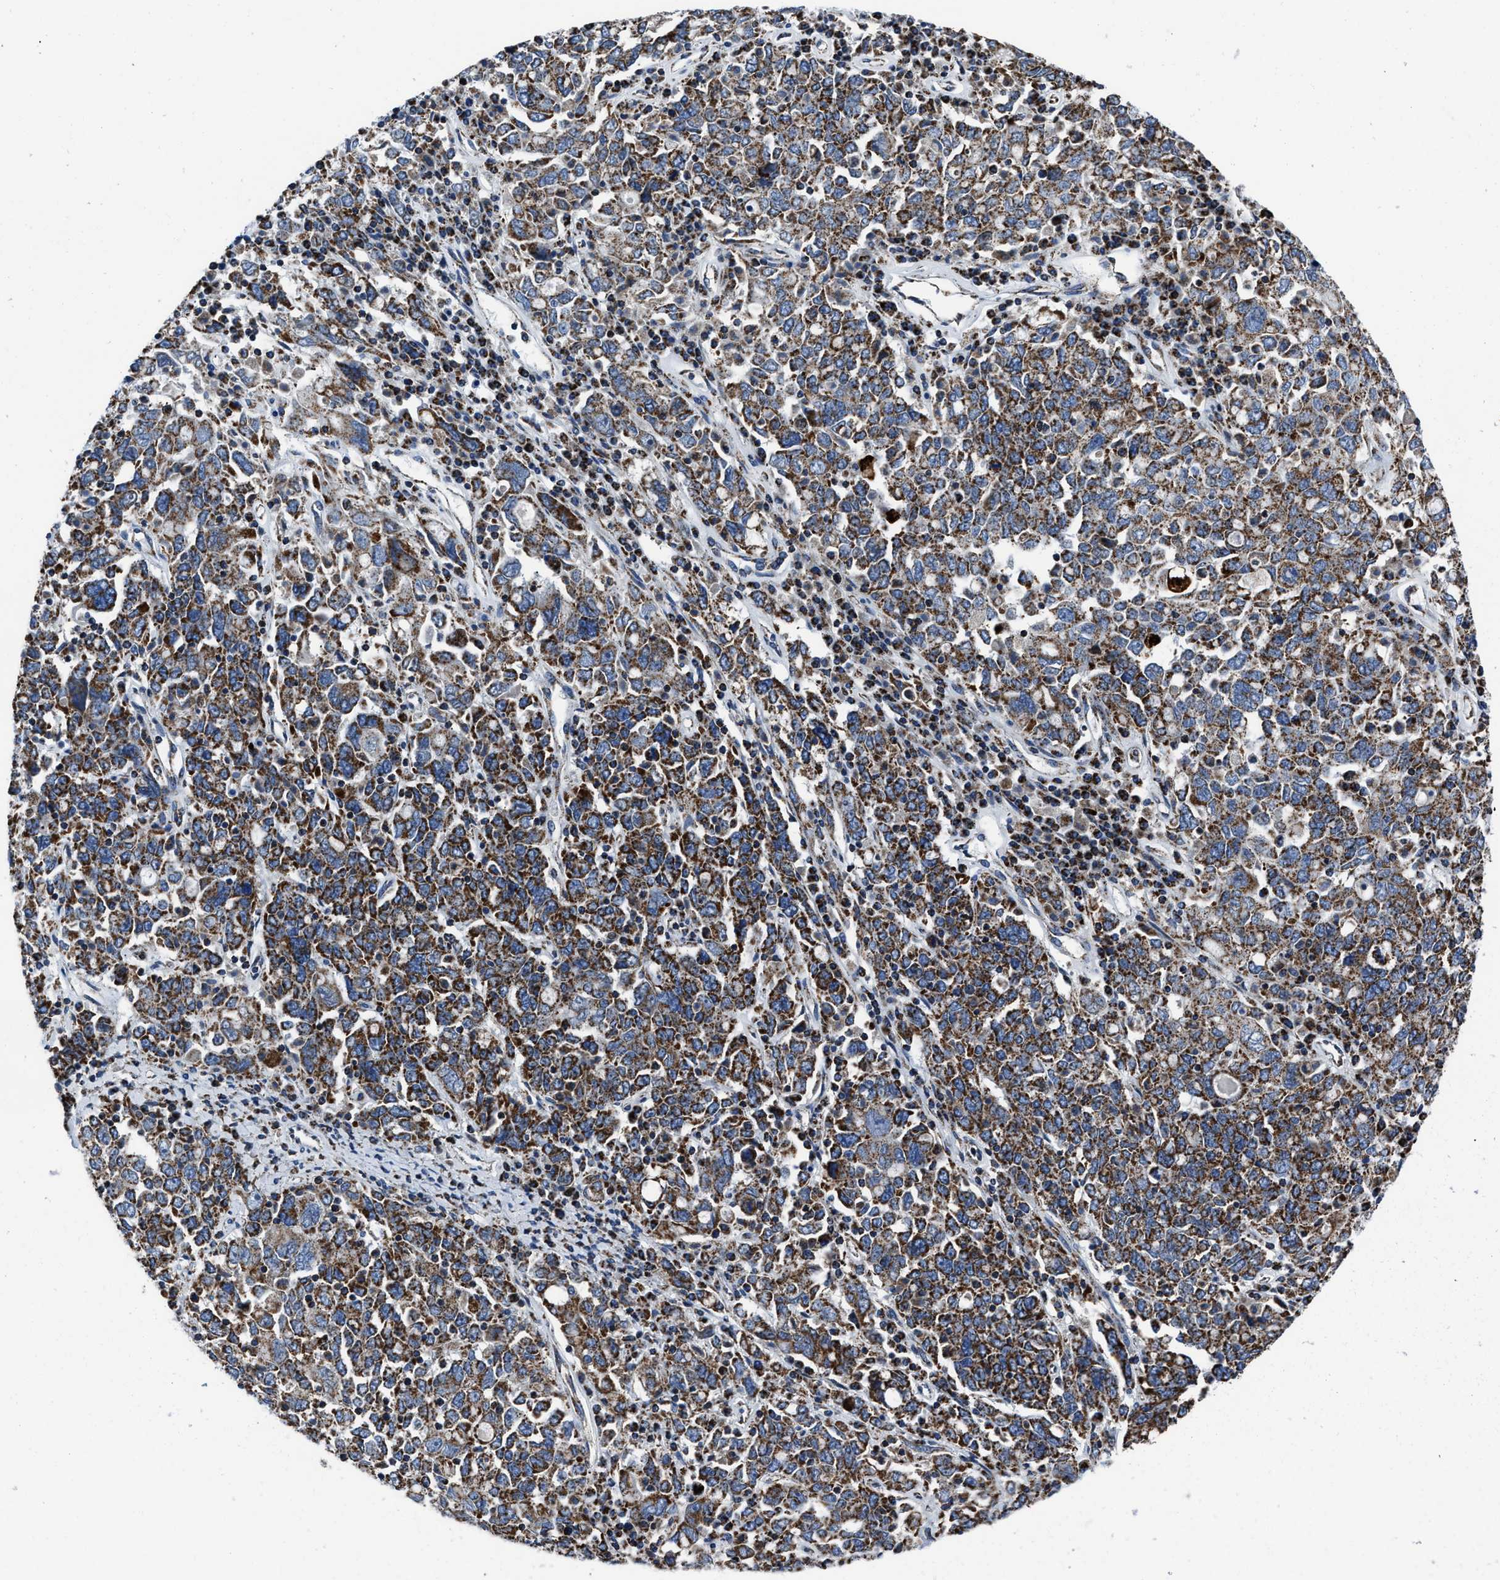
{"staining": {"intensity": "strong", "quantity": ">75%", "location": "cytoplasmic/membranous"}, "tissue": "ovarian cancer", "cell_type": "Tumor cells", "image_type": "cancer", "snomed": [{"axis": "morphology", "description": "Carcinoma, endometroid"}, {"axis": "topography", "description": "Ovary"}], "caption": "IHC micrograph of neoplastic tissue: endometroid carcinoma (ovarian) stained using IHC exhibits high levels of strong protein expression localized specifically in the cytoplasmic/membranous of tumor cells, appearing as a cytoplasmic/membranous brown color.", "gene": "NSD3", "patient": {"sex": "female", "age": 62}}